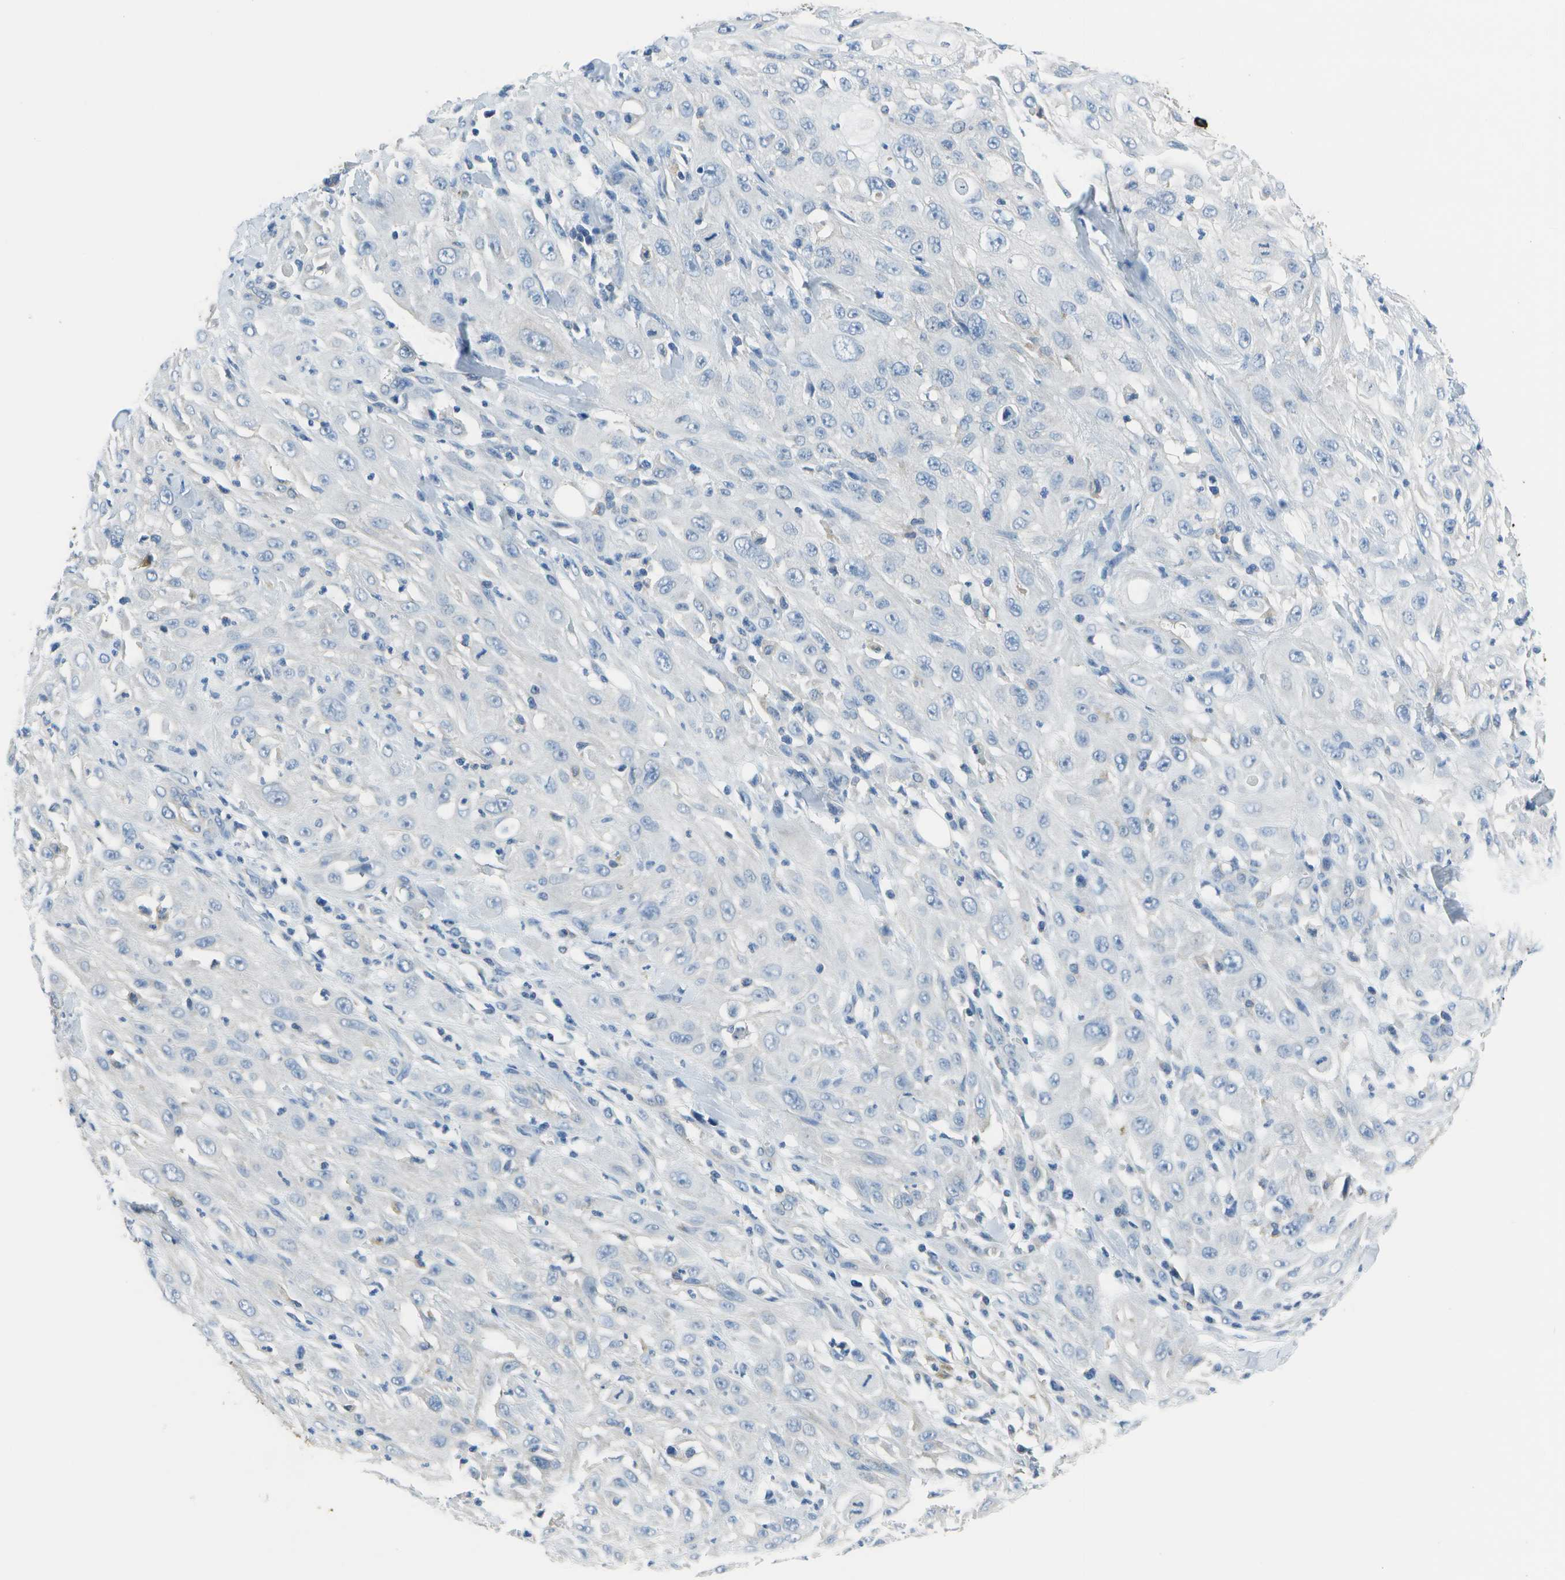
{"staining": {"intensity": "negative", "quantity": "none", "location": "none"}, "tissue": "skin cancer", "cell_type": "Tumor cells", "image_type": "cancer", "snomed": [{"axis": "morphology", "description": "Squamous cell carcinoma, NOS"}, {"axis": "morphology", "description": "Squamous cell carcinoma, metastatic, NOS"}, {"axis": "topography", "description": "Skin"}, {"axis": "topography", "description": "Lymph node"}], "caption": "DAB (3,3'-diaminobenzidine) immunohistochemical staining of human skin cancer reveals no significant positivity in tumor cells. The staining is performed using DAB brown chromogen with nuclei counter-stained in using hematoxylin.", "gene": "DCT", "patient": {"sex": "male", "age": 75}}